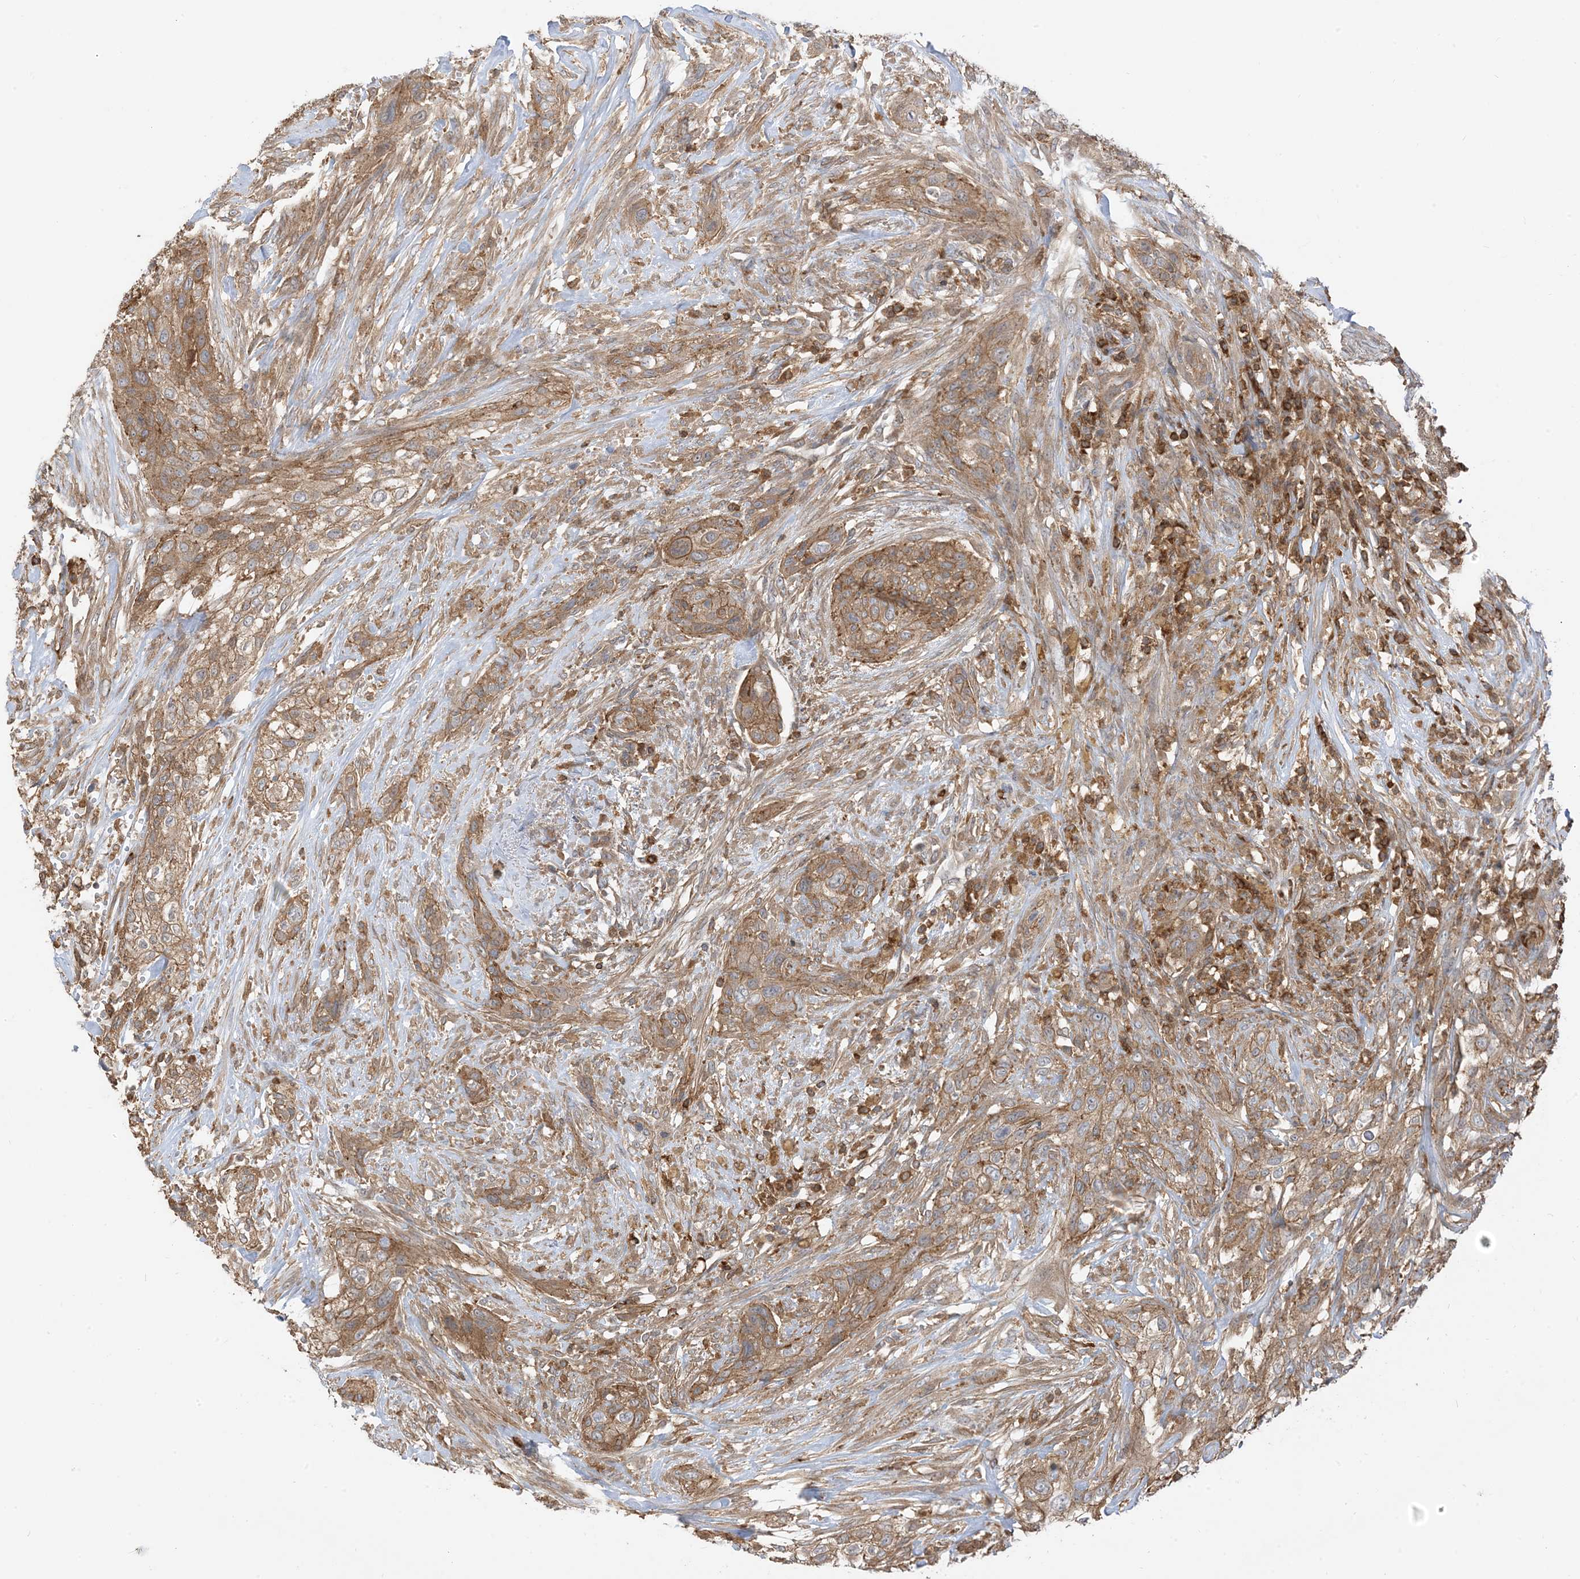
{"staining": {"intensity": "moderate", "quantity": ">75%", "location": "cytoplasmic/membranous"}, "tissue": "urothelial cancer", "cell_type": "Tumor cells", "image_type": "cancer", "snomed": [{"axis": "morphology", "description": "Urothelial carcinoma, High grade"}, {"axis": "topography", "description": "Urinary bladder"}], "caption": "DAB (3,3'-diaminobenzidine) immunohistochemical staining of high-grade urothelial carcinoma reveals moderate cytoplasmic/membranous protein expression in approximately >75% of tumor cells.", "gene": "CAPZB", "patient": {"sex": "male", "age": 35}}